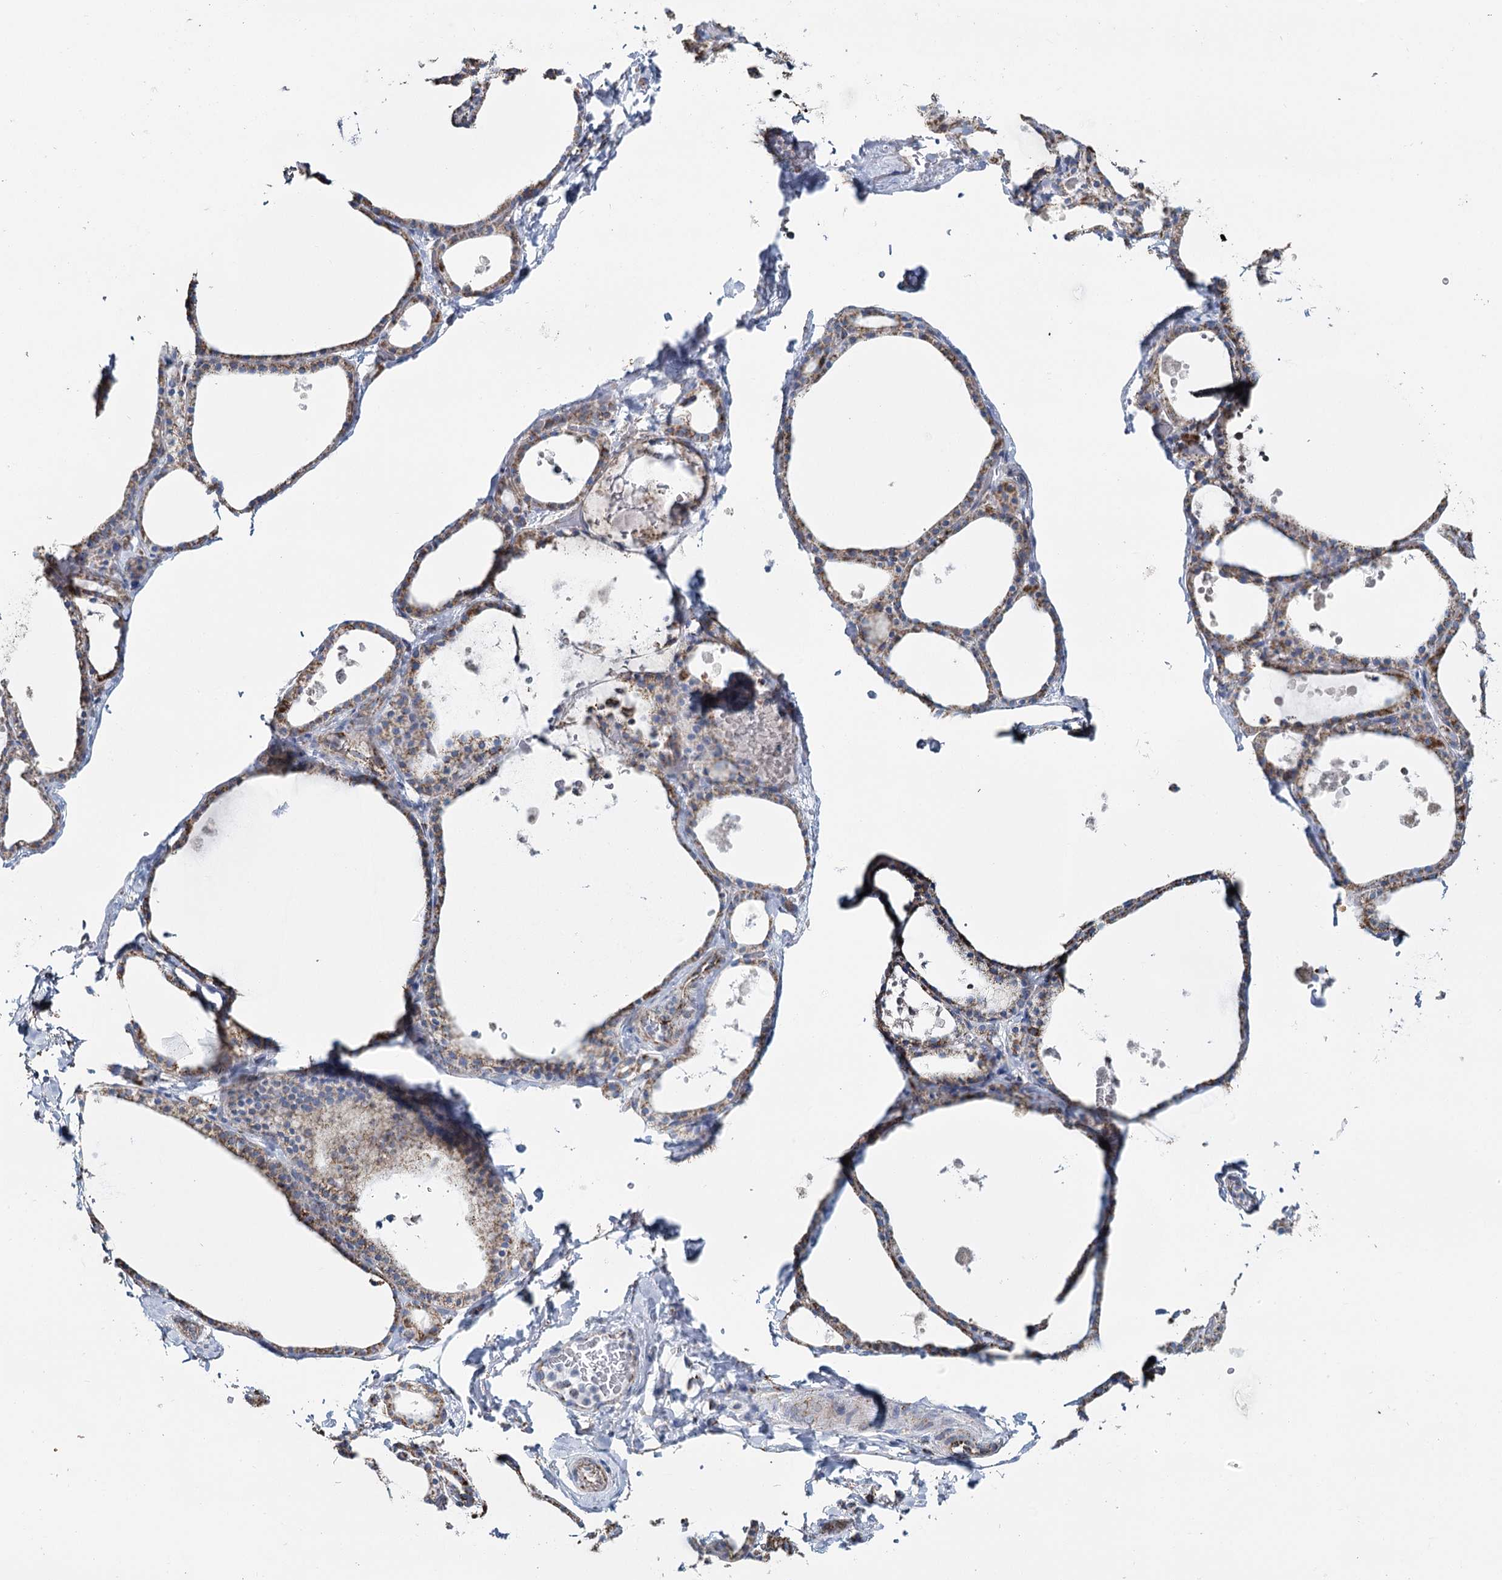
{"staining": {"intensity": "moderate", "quantity": ">75%", "location": "cytoplasmic/membranous"}, "tissue": "thyroid gland", "cell_type": "Glandular cells", "image_type": "normal", "snomed": [{"axis": "morphology", "description": "Normal tissue, NOS"}, {"axis": "topography", "description": "Thyroid gland"}], "caption": "Immunohistochemical staining of benign human thyroid gland displays medium levels of moderate cytoplasmic/membranous positivity in about >75% of glandular cells.", "gene": "MRPL44", "patient": {"sex": "male", "age": 56}}